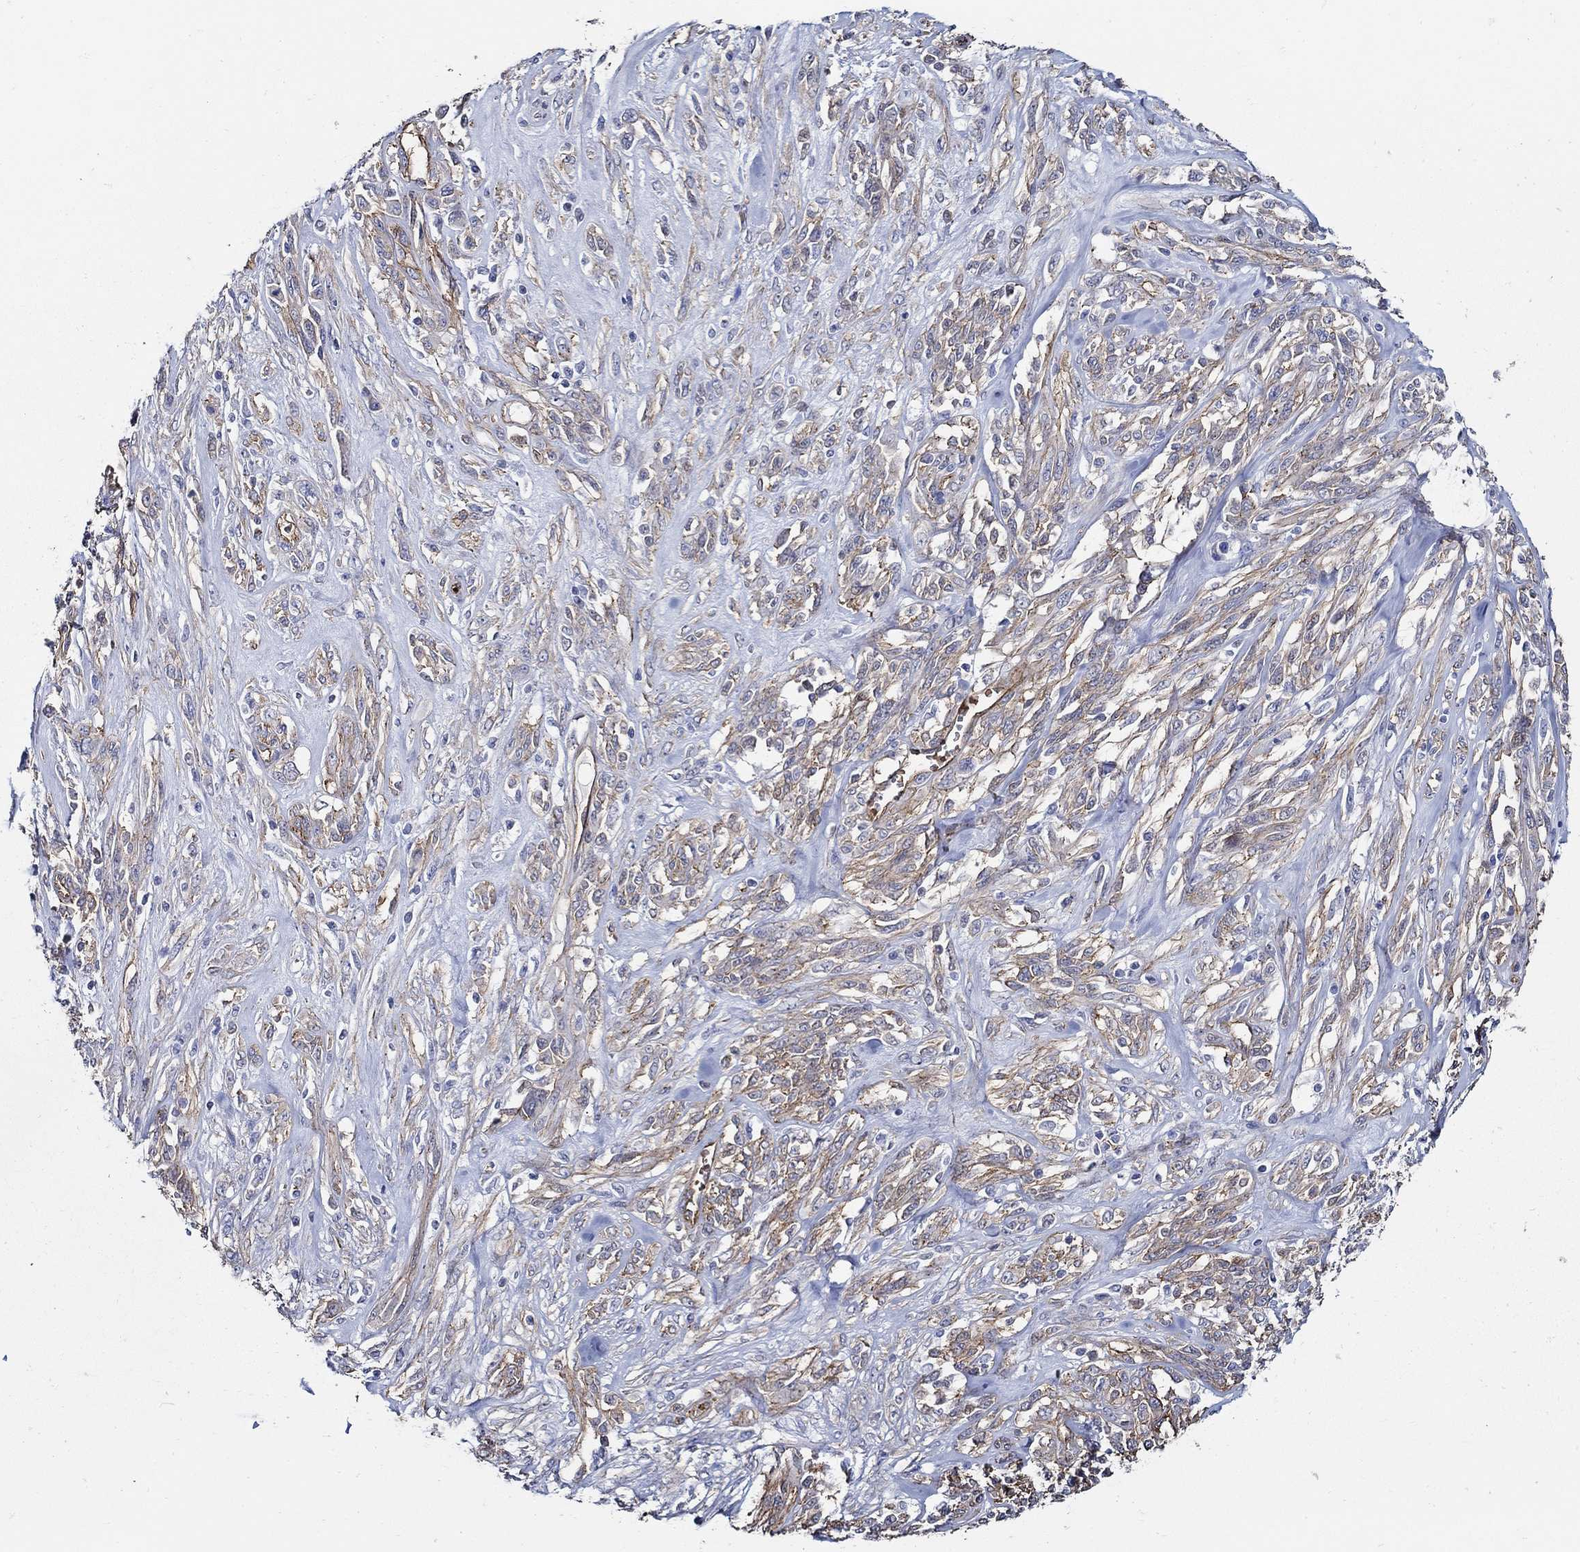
{"staining": {"intensity": "moderate", "quantity": ">75%", "location": "cytoplasmic/membranous"}, "tissue": "melanoma", "cell_type": "Tumor cells", "image_type": "cancer", "snomed": [{"axis": "morphology", "description": "Malignant melanoma, NOS"}, {"axis": "topography", "description": "Skin"}], "caption": "Immunohistochemical staining of human melanoma shows medium levels of moderate cytoplasmic/membranous protein positivity in approximately >75% of tumor cells.", "gene": "APBB3", "patient": {"sex": "female", "age": 91}}